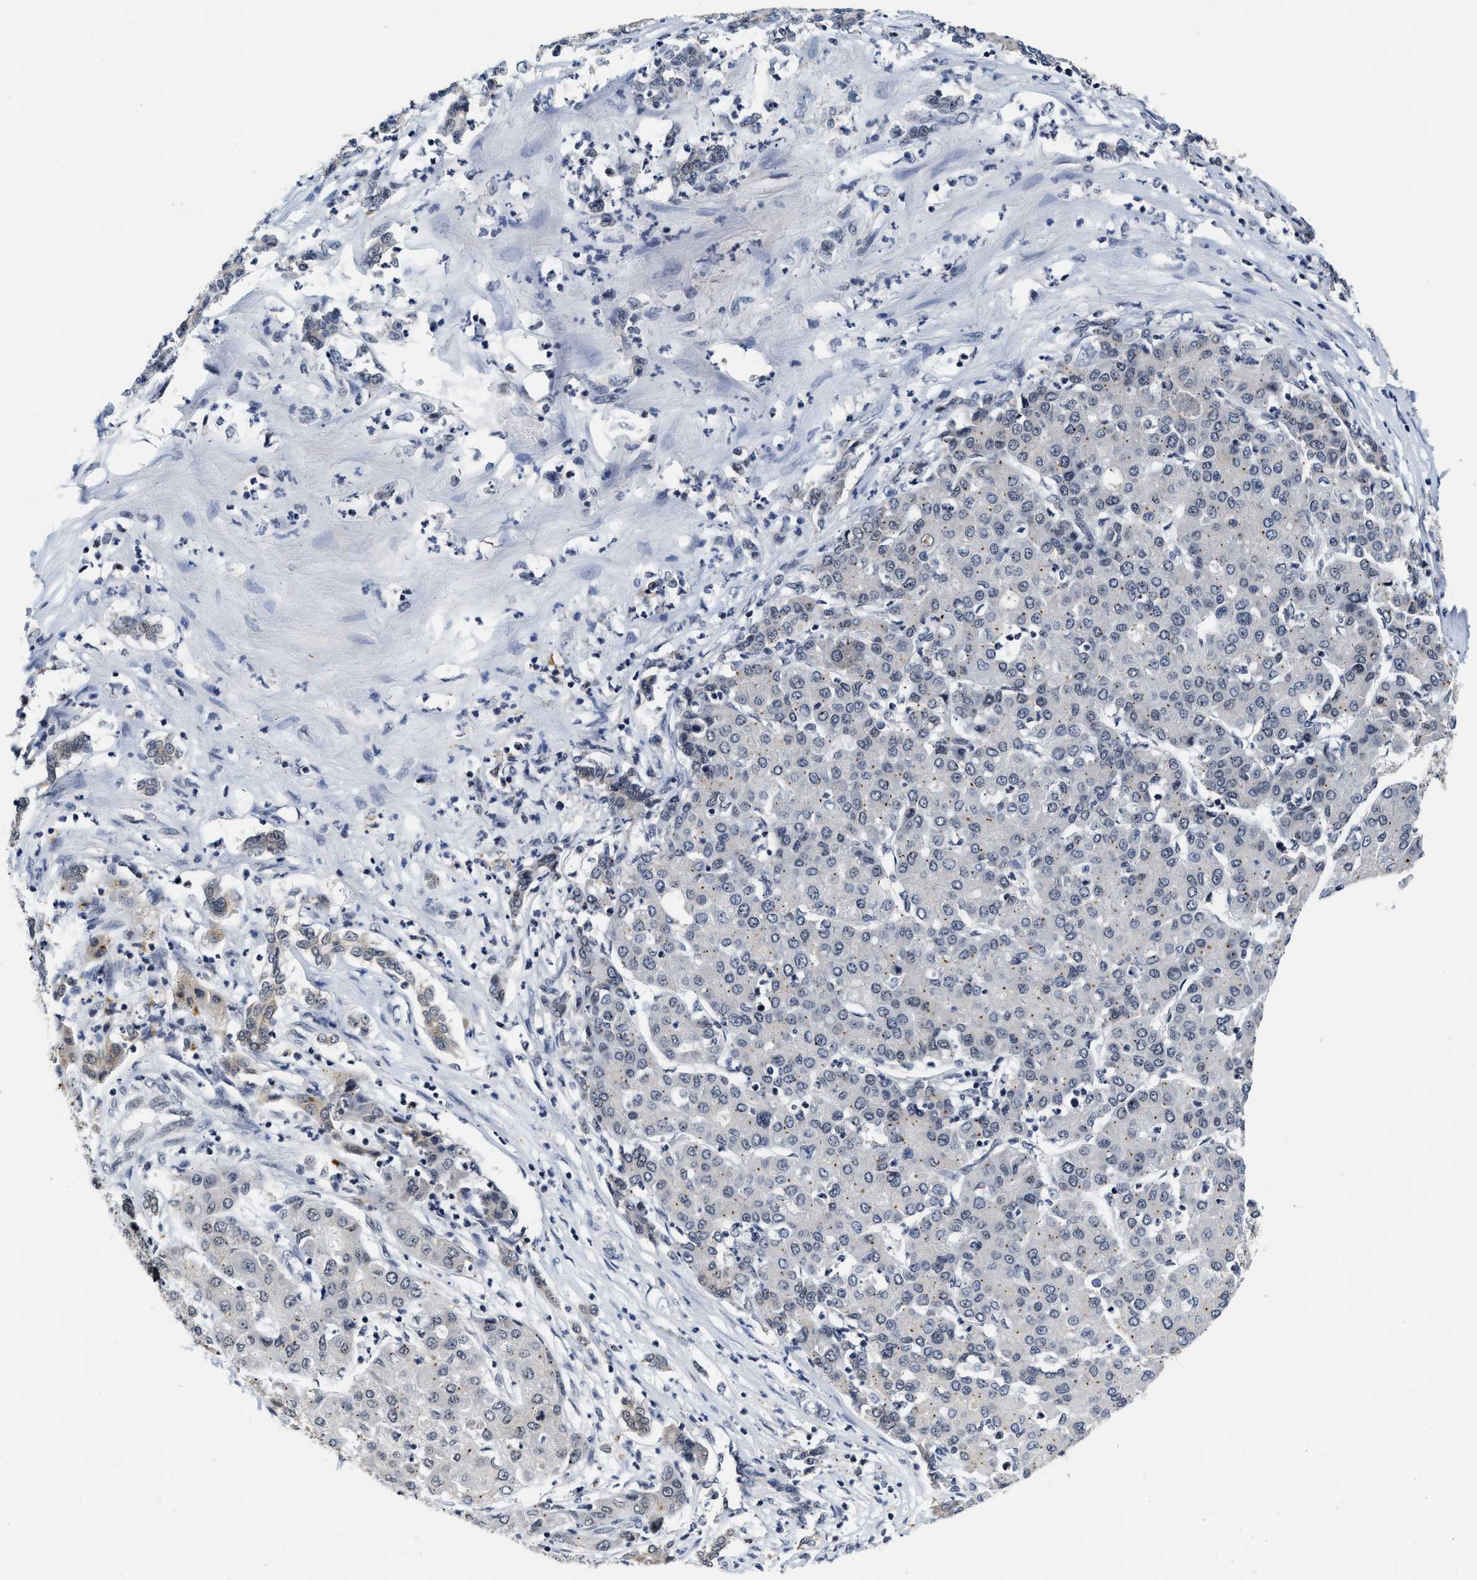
{"staining": {"intensity": "negative", "quantity": "none", "location": "none"}, "tissue": "liver cancer", "cell_type": "Tumor cells", "image_type": "cancer", "snomed": [{"axis": "morphology", "description": "Carcinoma, Hepatocellular, NOS"}, {"axis": "topography", "description": "Liver"}], "caption": "IHC image of neoplastic tissue: human liver cancer stained with DAB (3,3'-diaminobenzidine) exhibits no significant protein positivity in tumor cells.", "gene": "INIP", "patient": {"sex": "male", "age": 65}}